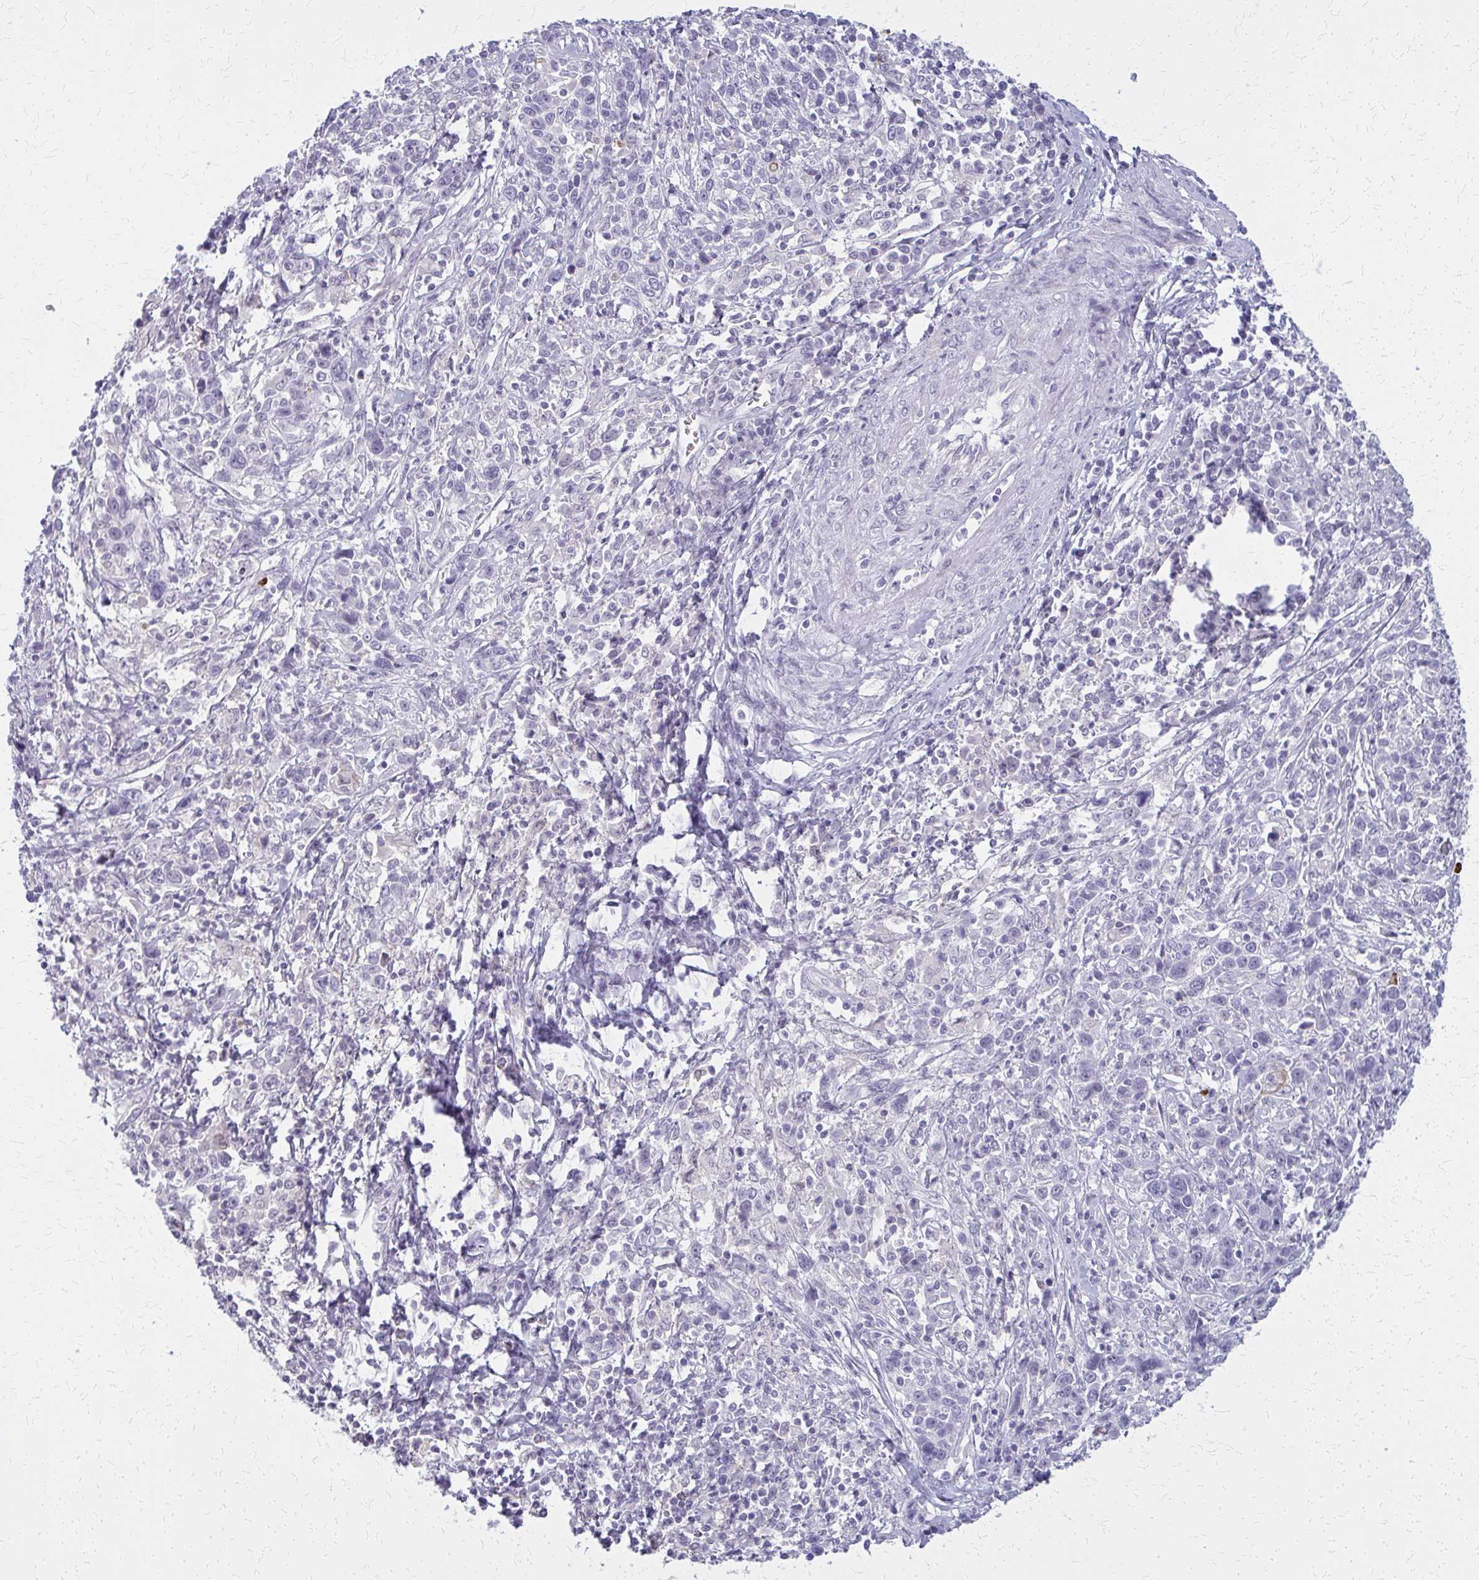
{"staining": {"intensity": "negative", "quantity": "none", "location": "none"}, "tissue": "cervical cancer", "cell_type": "Tumor cells", "image_type": "cancer", "snomed": [{"axis": "morphology", "description": "Squamous cell carcinoma, NOS"}, {"axis": "topography", "description": "Cervix"}], "caption": "This is a image of immunohistochemistry staining of cervical squamous cell carcinoma, which shows no staining in tumor cells.", "gene": "CASQ2", "patient": {"sex": "female", "age": 46}}